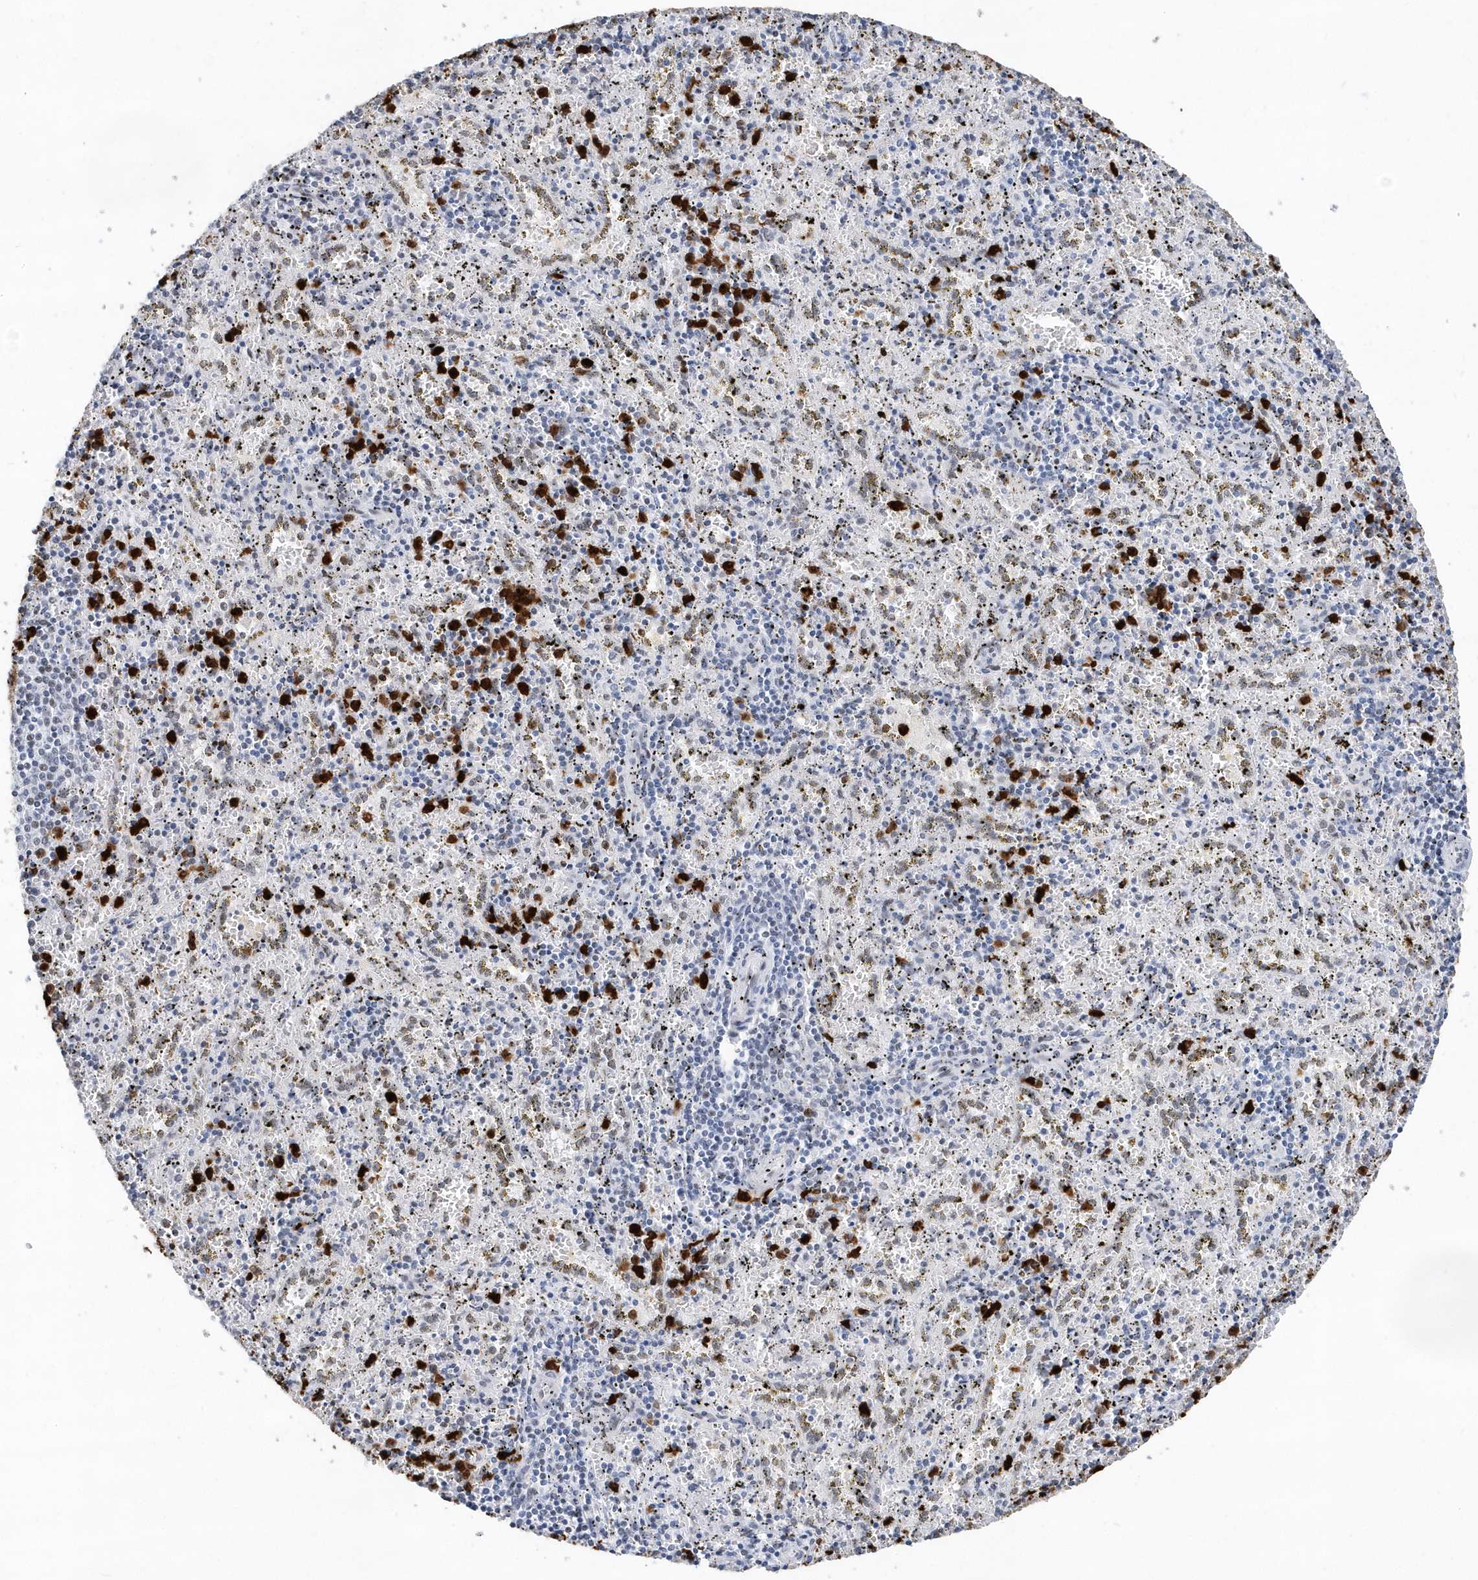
{"staining": {"intensity": "strong", "quantity": "25%-75%", "location": "cytoplasmic/membranous,nuclear"}, "tissue": "spleen", "cell_type": "Cells in red pulp", "image_type": "normal", "snomed": [{"axis": "morphology", "description": "Normal tissue, NOS"}, {"axis": "topography", "description": "Spleen"}], "caption": "Human spleen stained for a protein (brown) exhibits strong cytoplasmic/membranous,nuclear positive positivity in approximately 25%-75% of cells in red pulp.", "gene": "RPP30", "patient": {"sex": "male", "age": 11}}